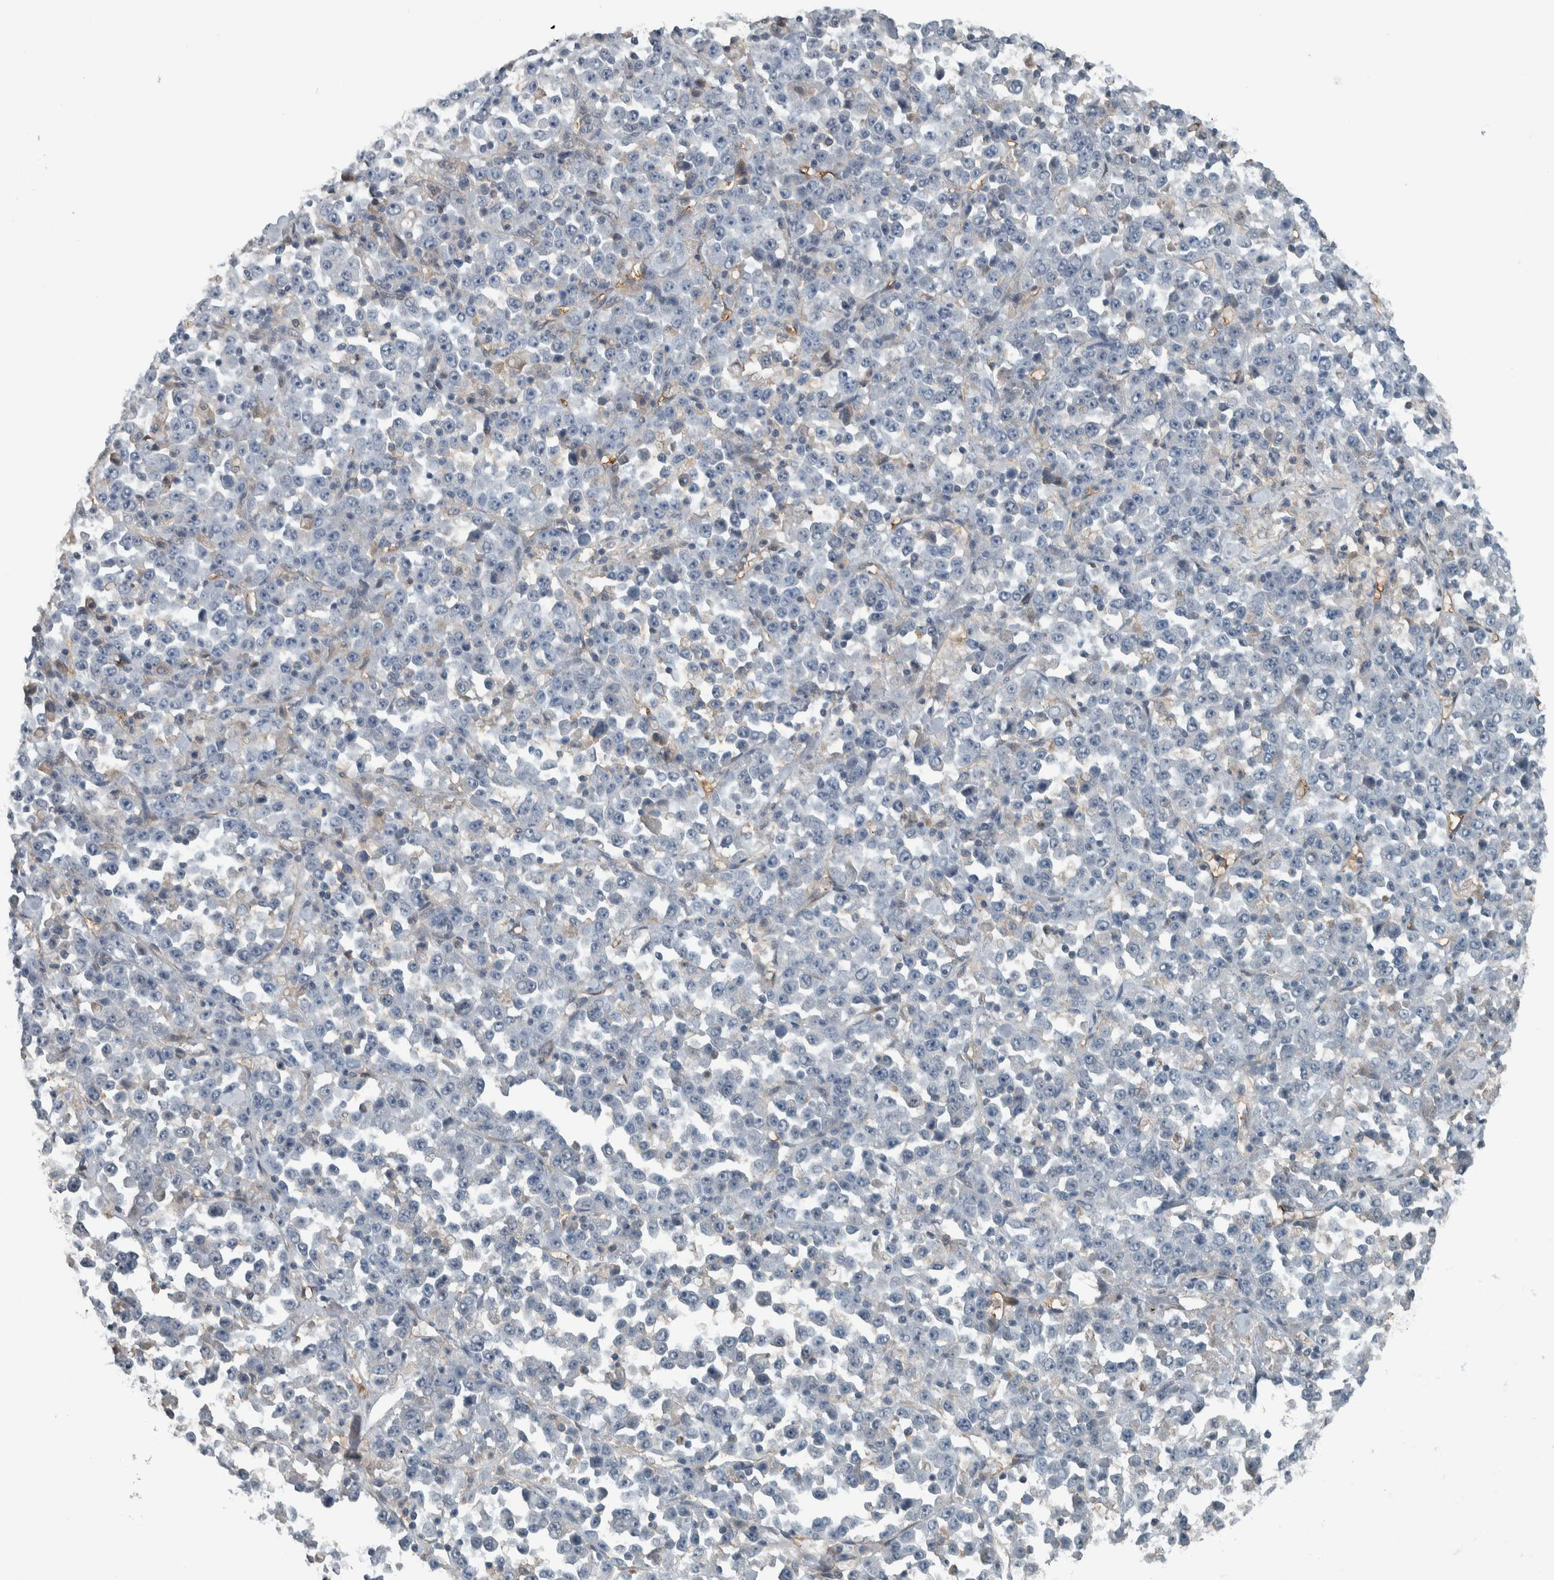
{"staining": {"intensity": "negative", "quantity": "none", "location": "none"}, "tissue": "stomach cancer", "cell_type": "Tumor cells", "image_type": "cancer", "snomed": [{"axis": "morphology", "description": "Normal tissue, NOS"}, {"axis": "morphology", "description": "Adenocarcinoma, NOS"}, {"axis": "topography", "description": "Stomach, upper"}, {"axis": "topography", "description": "Stomach"}], "caption": "Tumor cells show no significant expression in stomach cancer.", "gene": "ALAD", "patient": {"sex": "male", "age": 59}}